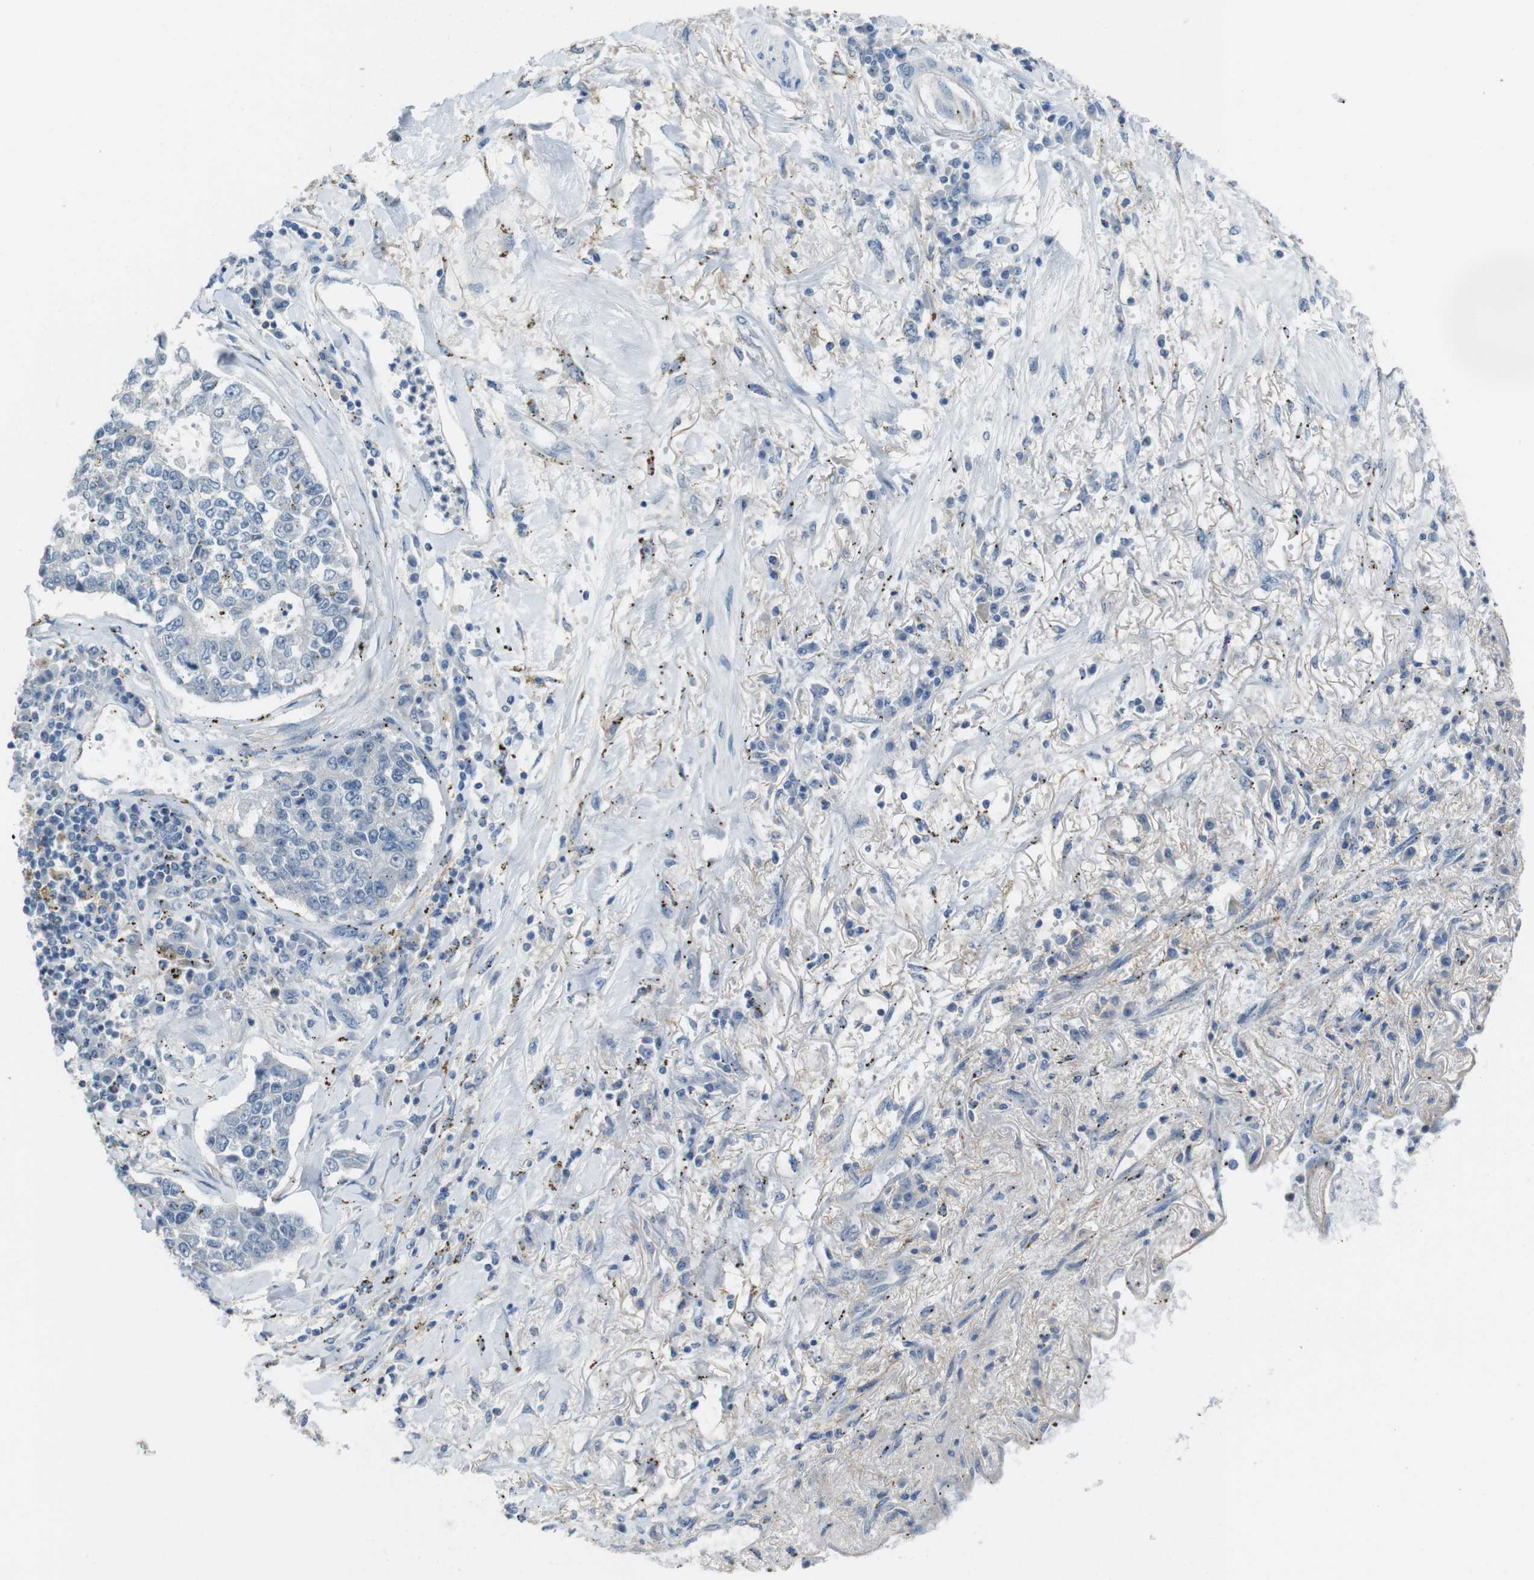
{"staining": {"intensity": "negative", "quantity": "none", "location": "none"}, "tissue": "lung cancer", "cell_type": "Tumor cells", "image_type": "cancer", "snomed": [{"axis": "morphology", "description": "Adenocarcinoma, NOS"}, {"axis": "topography", "description": "Lung"}], "caption": "Lung cancer stained for a protein using IHC exhibits no expression tumor cells.", "gene": "ENTPD7", "patient": {"sex": "male", "age": 49}}